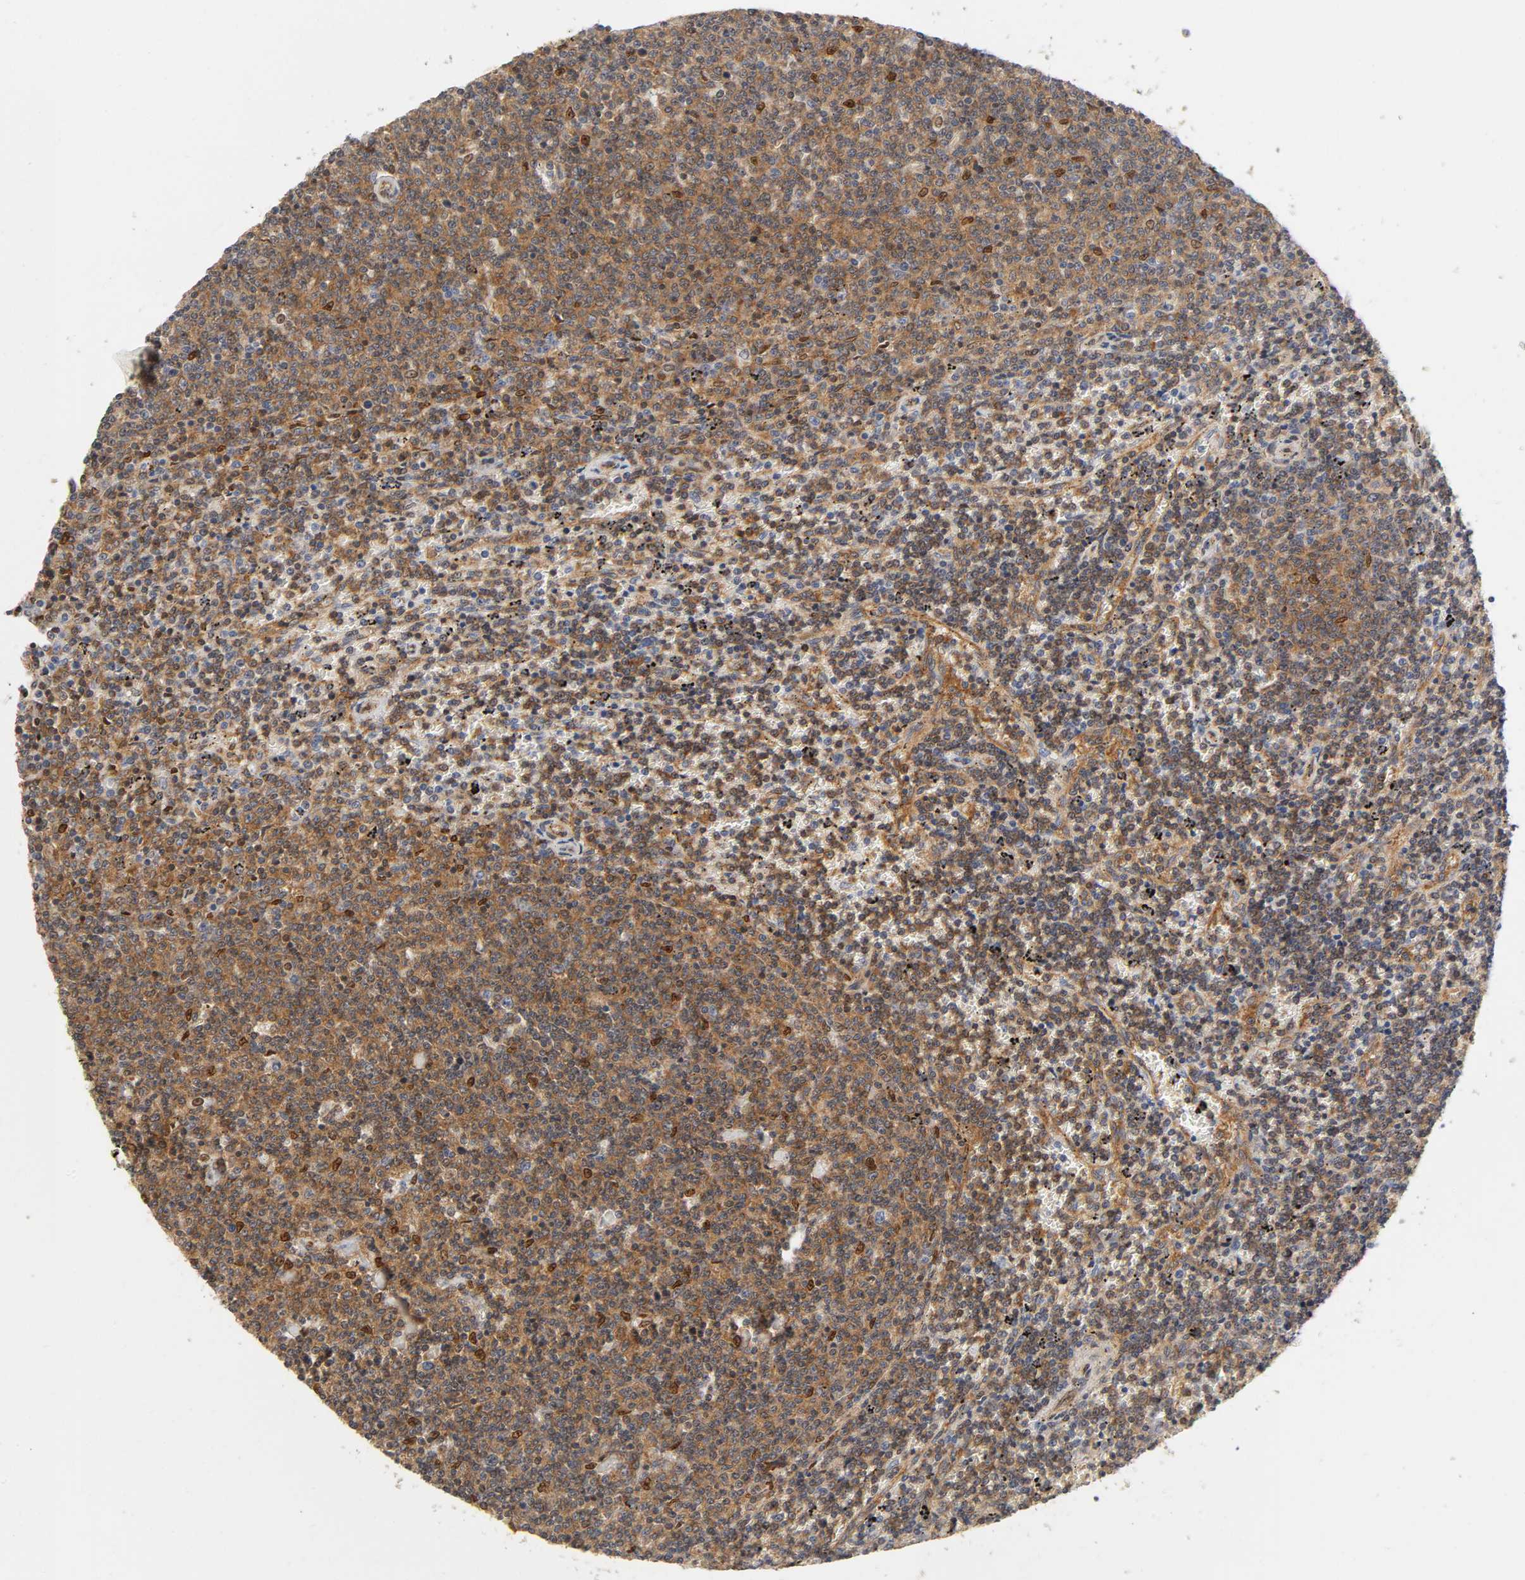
{"staining": {"intensity": "moderate", "quantity": ">75%", "location": "cytoplasmic/membranous,nuclear"}, "tissue": "lymphoma", "cell_type": "Tumor cells", "image_type": "cancer", "snomed": [{"axis": "morphology", "description": "Malignant lymphoma, non-Hodgkin's type, Low grade"}, {"axis": "topography", "description": "Spleen"}], "caption": "Immunohistochemical staining of human low-grade malignant lymphoma, non-Hodgkin's type shows medium levels of moderate cytoplasmic/membranous and nuclear positivity in approximately >75% of tumor cells.", "gene": "PAFAH1B1", "patient": {"sex": "female", "age": 50}}